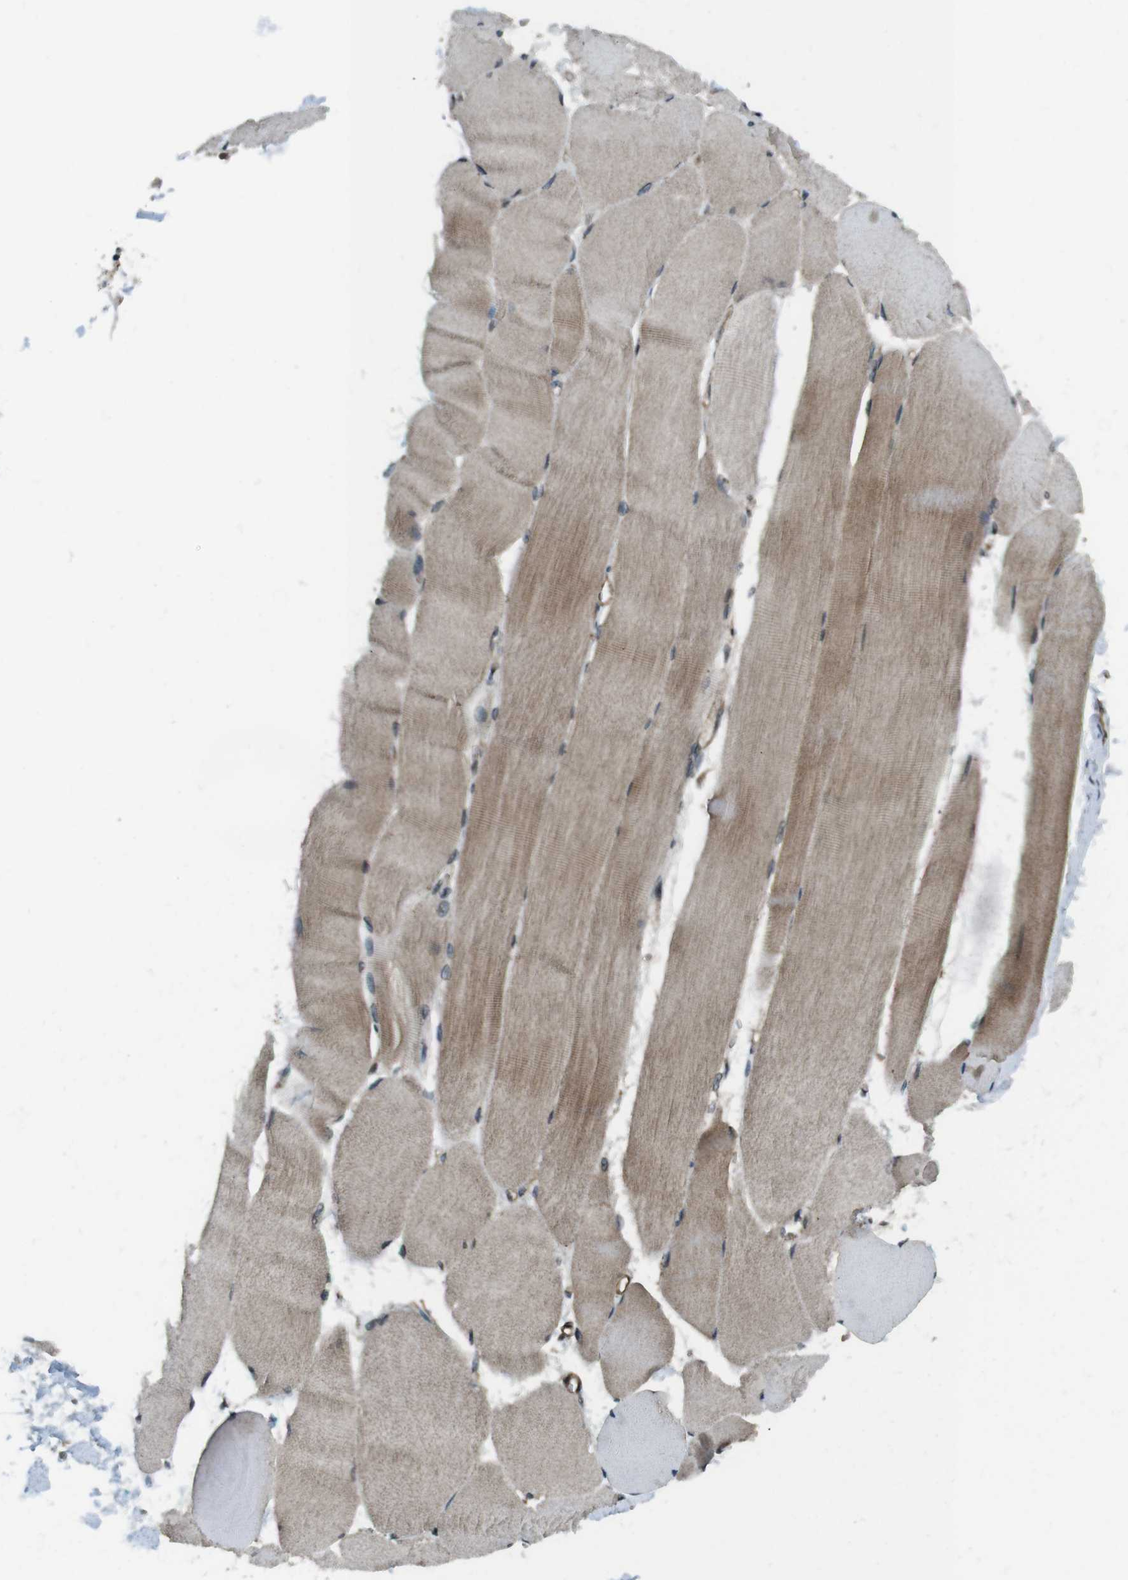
{"staining": {"intensity": "moderate", "quantity": "25%-75%", "location": "cytoplasmic/membranous"}, "tissue": "skeletal muscle", "cell_type": "Myocytes", "image_type": "normal", "snomed": [{"axis": "morphology", "description": "Normal tissue, NOS"}, {"axis": "morphology", "description": "Squamous cell carcinoma, NOS"}, {"axis": "topography", "description": "Skeletal muscle"}], "caption": "Immunohistochemical staining of normal human skeletal muscle exhibits moderate cytoplasmic/membranous protein expression in about 25%-75% of myocytes. Immunohistochemistry (ihc) stains the protein in brown and the nuclei are stained blue.", "gene": "TIAM2", "patient": {"sex": "male", "age": 51}}